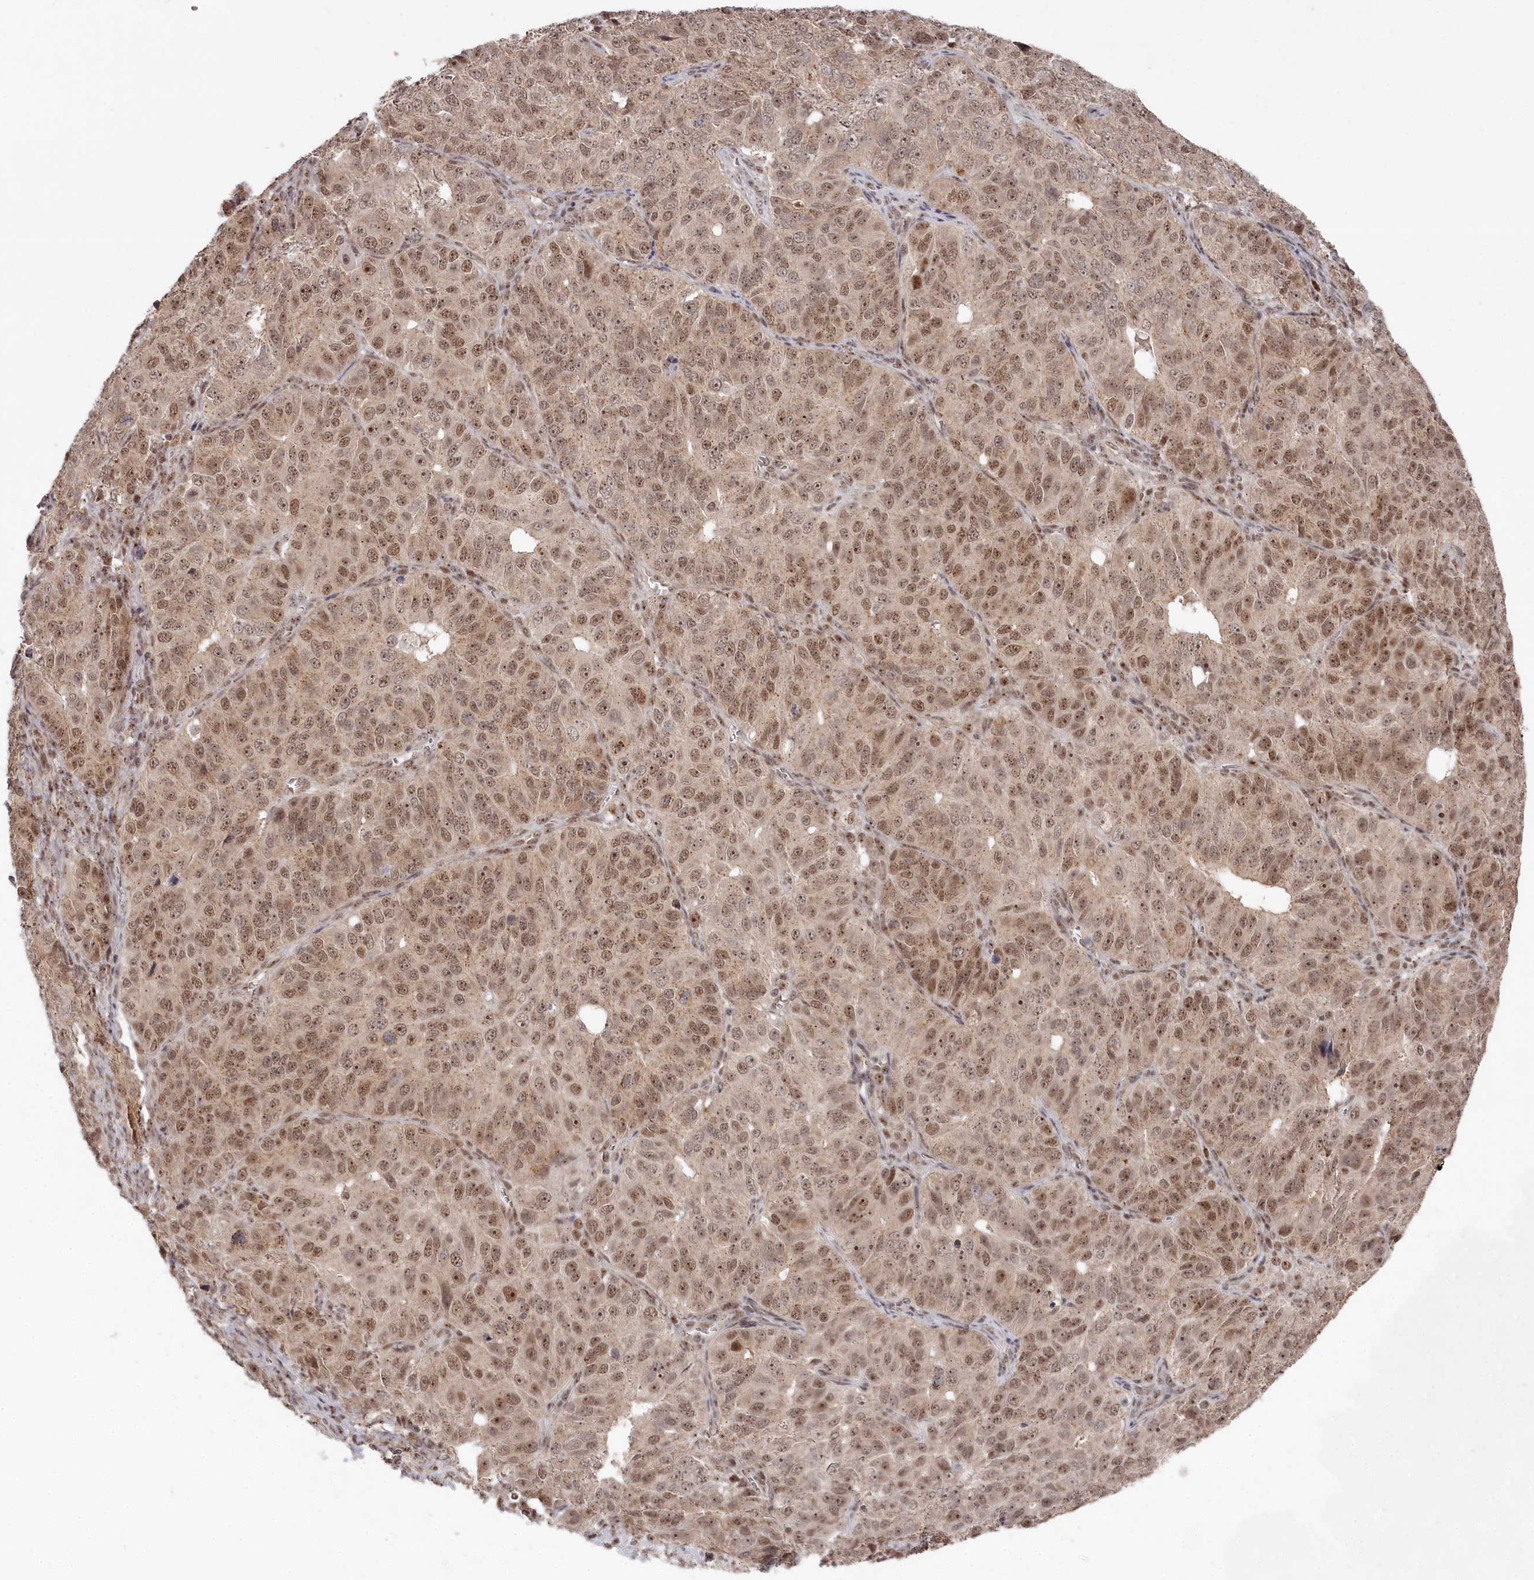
{"staining": {"intensity": "moderate", "quantity": ">75%", "location": "cytoplasmic/membranous,nuclear"}, "tissue": "ovarian cancer", "cell_type": "Tumor cells", "image_type": "cancer", "snomed": [{"axis": "morphology", "description": "Carcinoma, endometroid"}, {"axis": "topography", "description": "Ovary"}], "caption": "Immunohistochemistry histopathology image of ovarian cancer (endometroid carcinoma) stained for a protein (brown), which reveals medium levels of moderate cytoplasmic/membranous and nuclear positivity in about >75% of tumor cells.", "gene": "EXOSC1", "patient": {"sex": "female", "age": 51}}